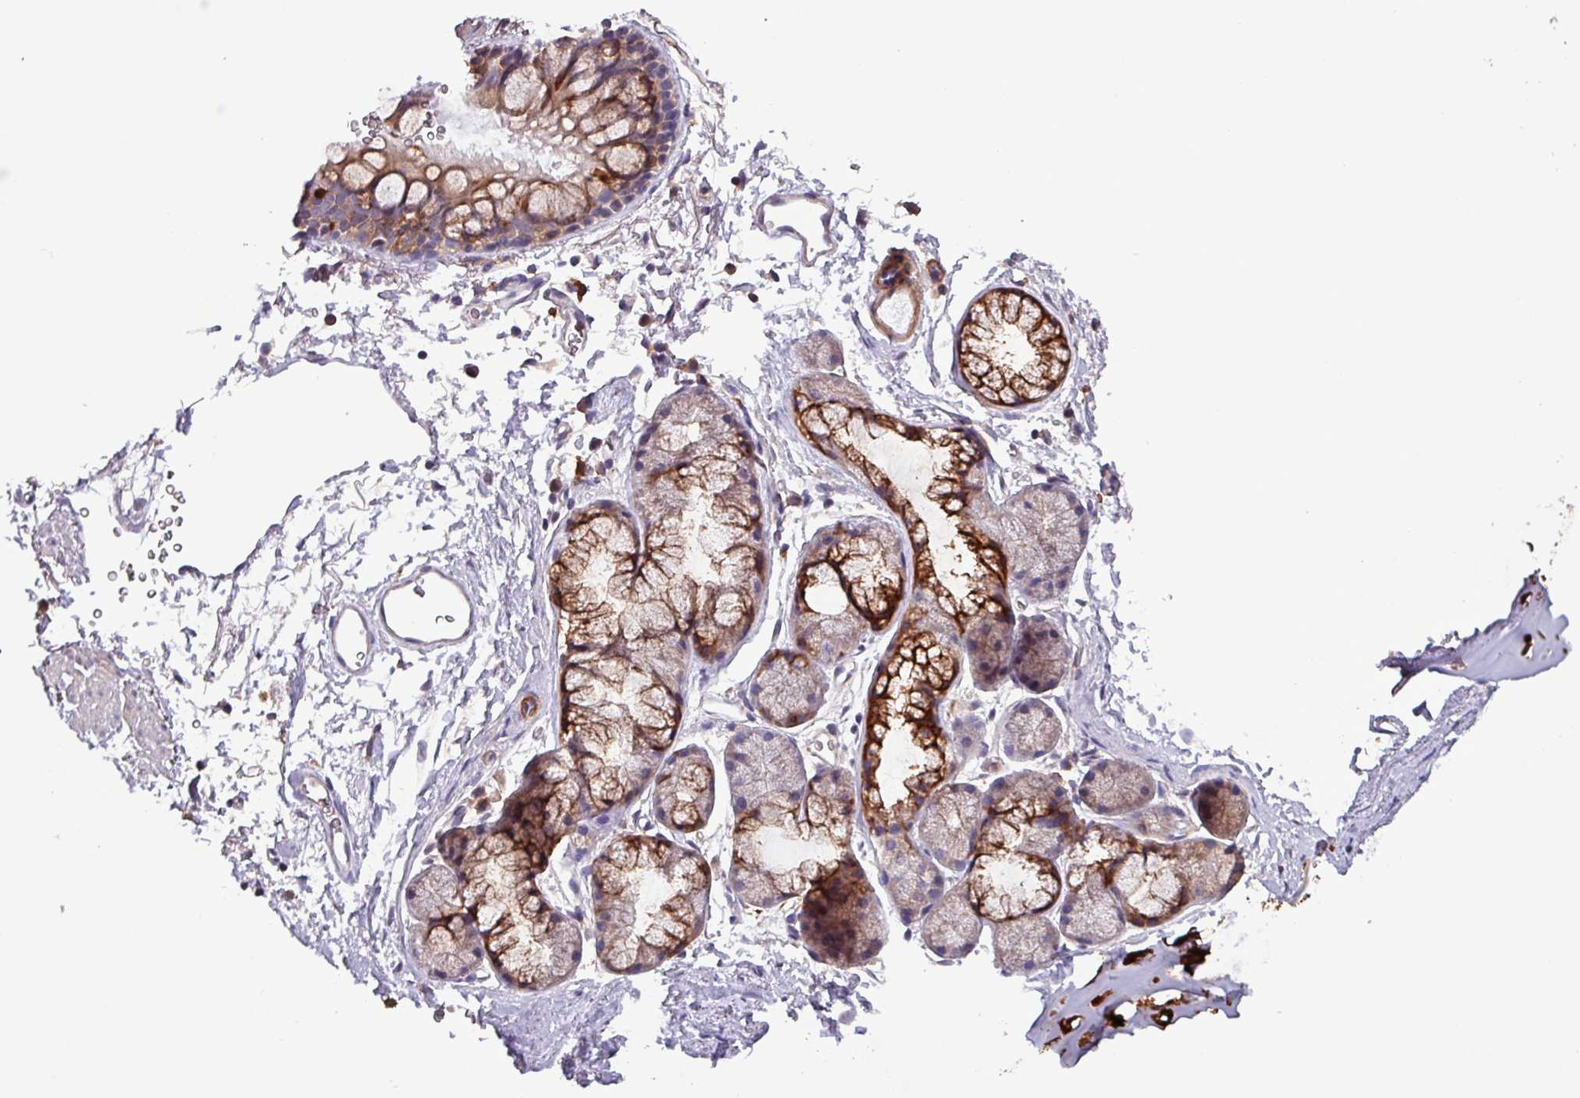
{"staining": {"intensity": "negative", "quantity": "none", "location": "none"}, "tissue": "adipose tissue", "cell_type": "Adipocytes", "image_type": "normal", "snomed": [{"axis": "morphology", "description": "Normal tissue, NOS"}, {"axis": "topography", "description": "Lymph node"}, {"axis": "topography", "description": "Cartilage tissue"}, {"axis": "topography", "description": "Bronchus"}], "caption": "This micrograph is of benign adipose tissue stained with immunohistochemistry (IHC) to label a protein in brown with the nuclei are counter-stained blue. There is no staining in adipocytes.", "gene": "SCIN", "patient": {"sex": "female", "age": 70}}